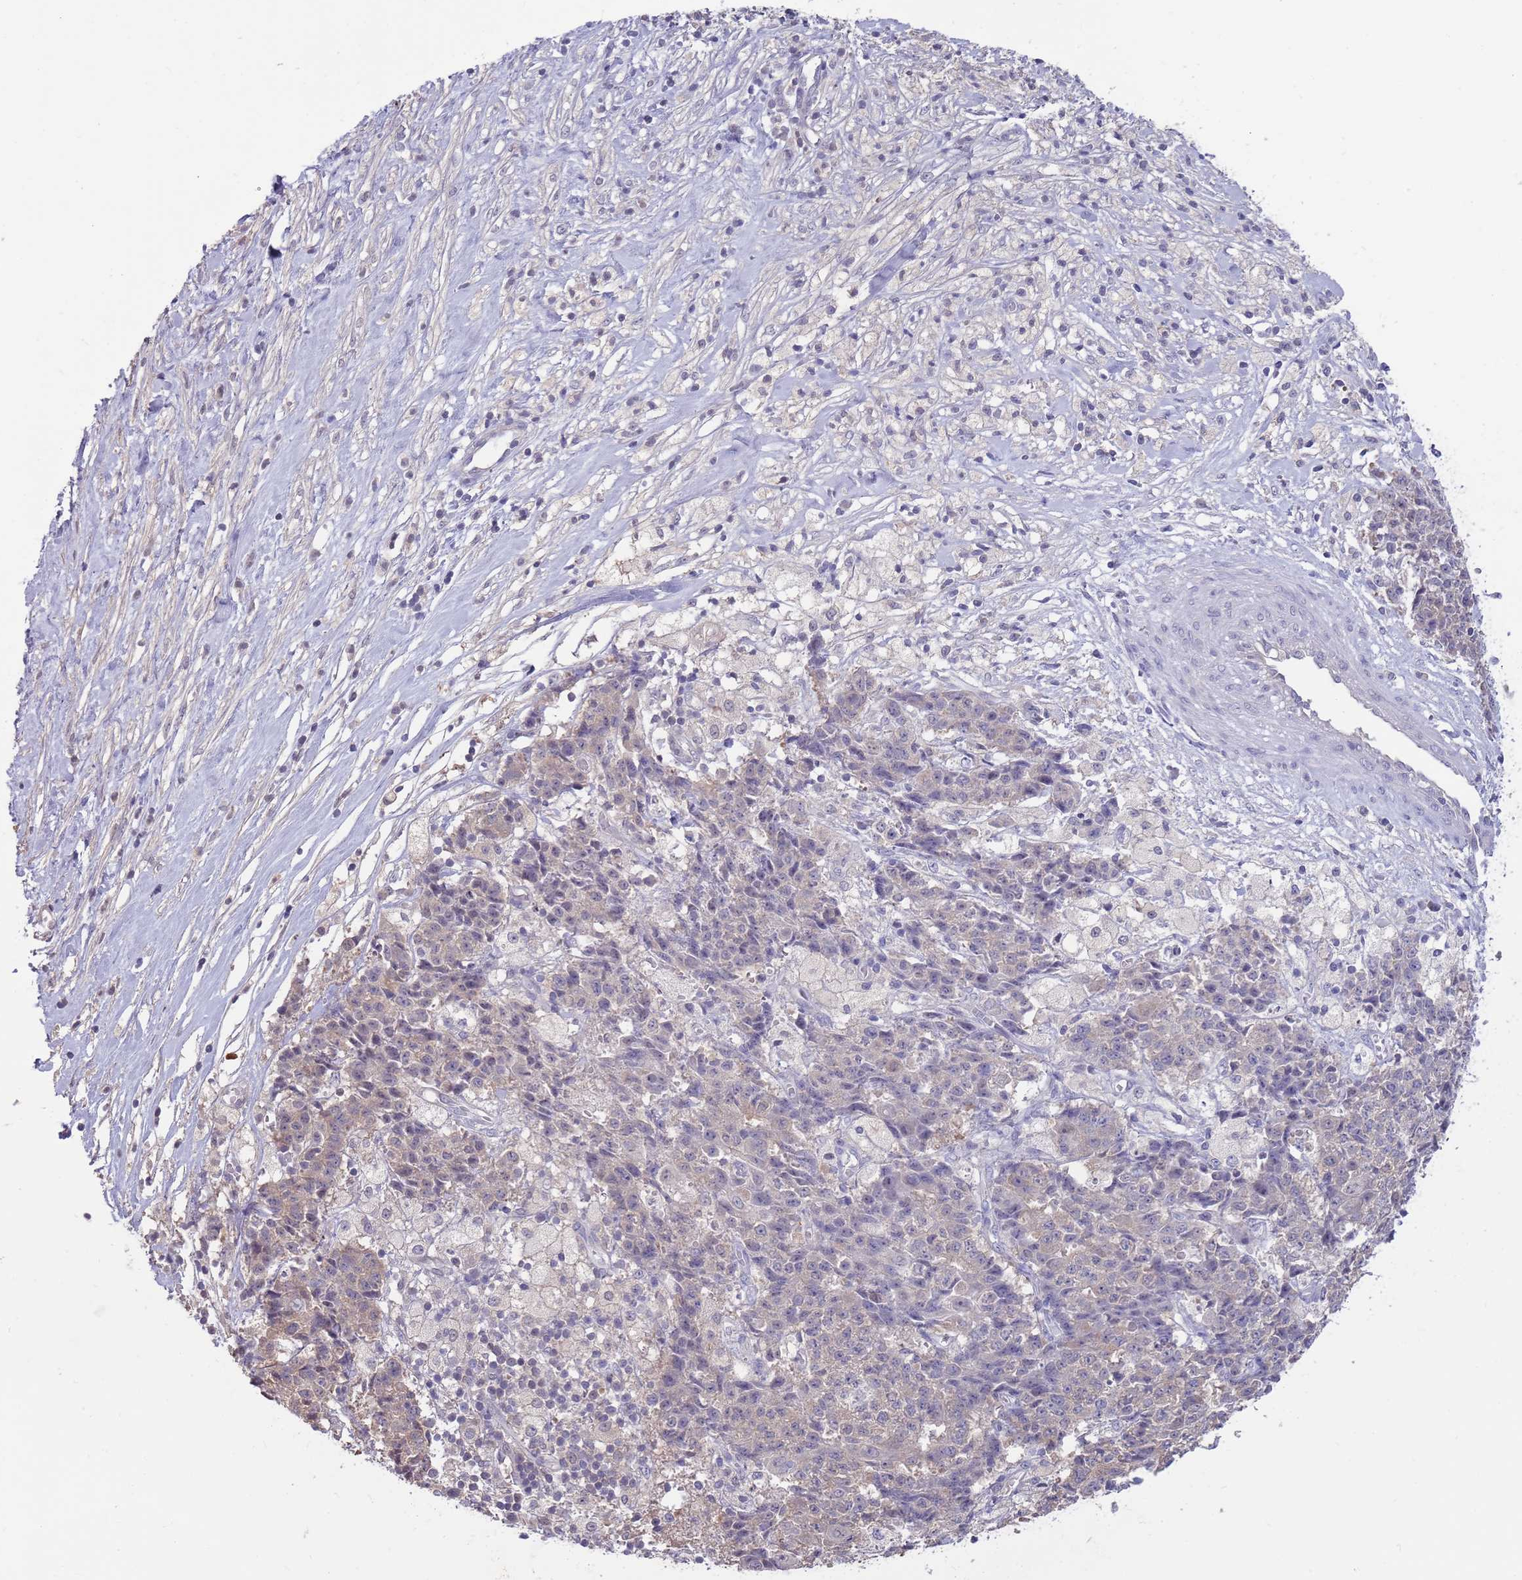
{"staining": {"intensity": "negative", "quantity": "none", "location": "none"}, "tissue": "ovarian cancer", "cell_type": "Tumor cells", "image_type": "cancer", "snomed": [{"axis": "morphology", "description": "Carcinoma, endometroid"}, {"axis": "topography", "description": "Ovary"}], "caption": "The image shows no significant positivity in tumor cells of endometroid carcinoma (ovarian).", "gene": "AP5S1", "patient": {"sex": "female", "age": 42}}